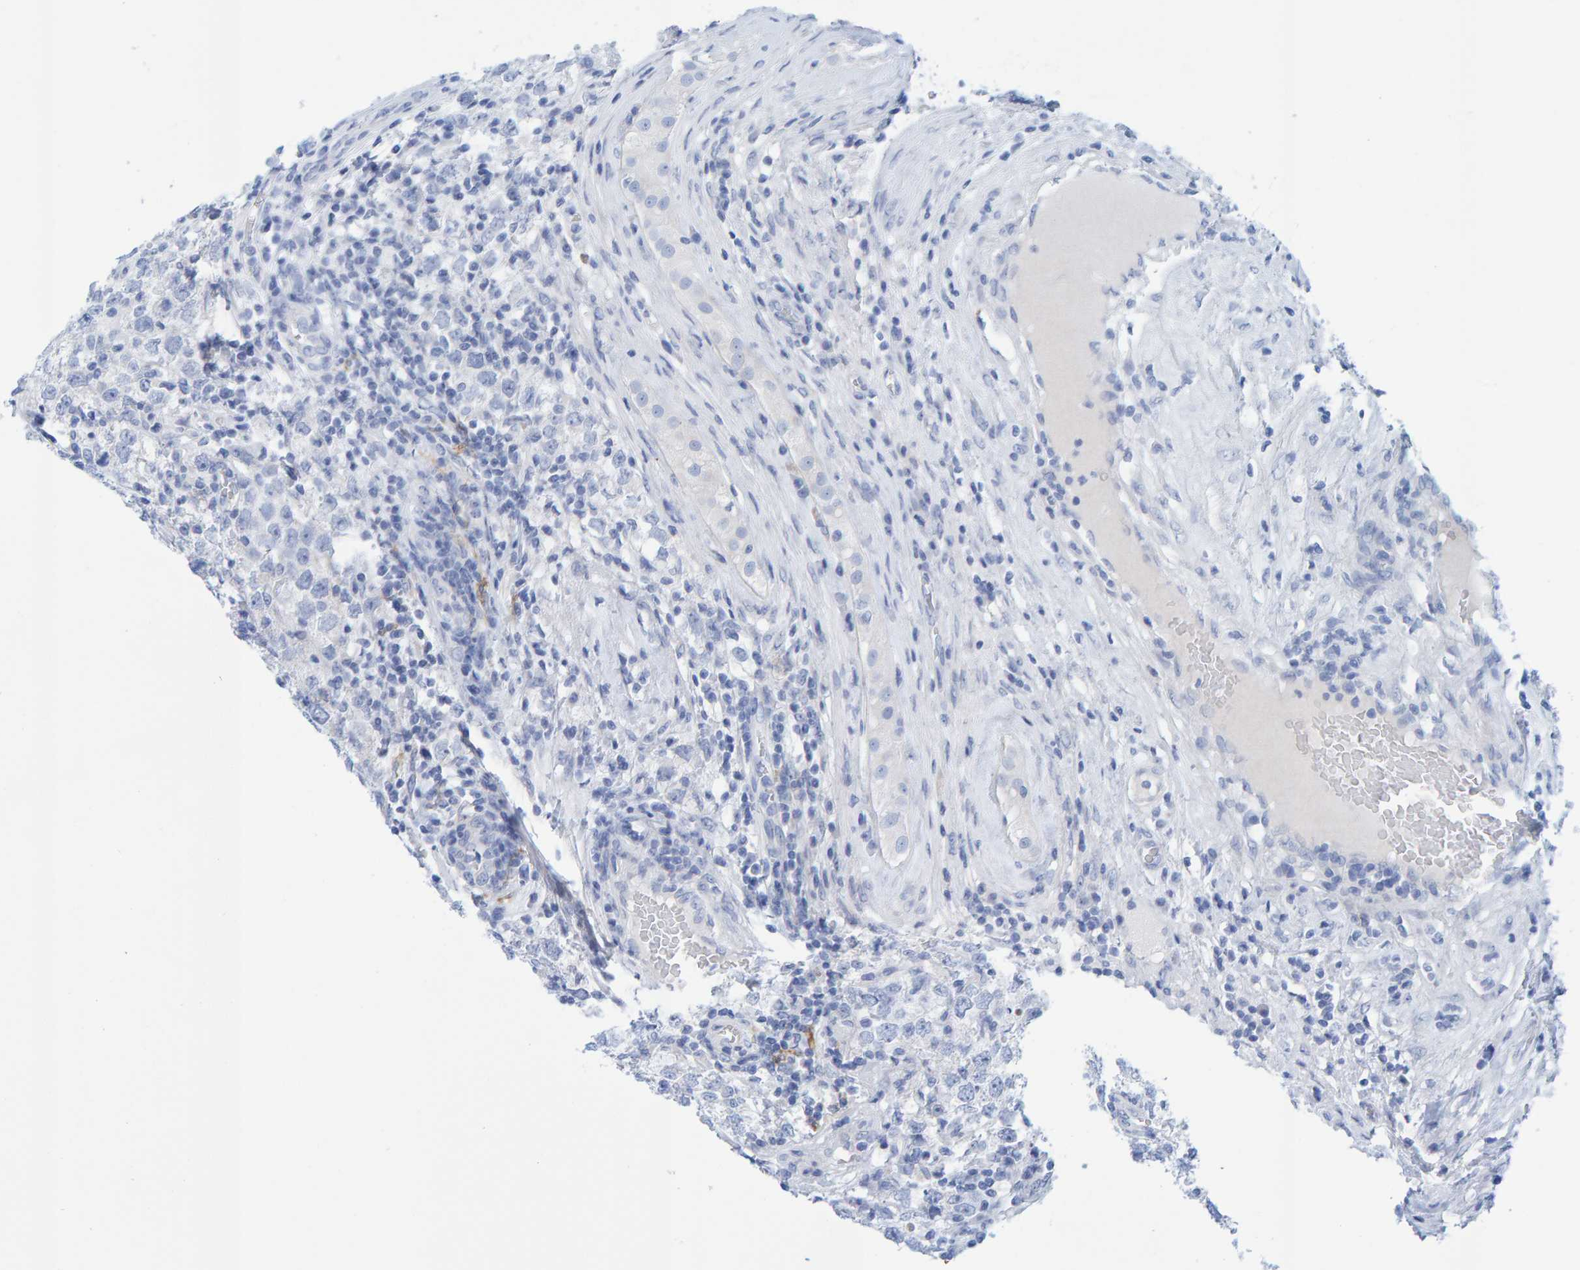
{"staining": {"intensity": "negative", "quantity": "none", "location": "none"}, "tissue": "testis cancer", "cell_type": "Tumor cells", "image_type": "cancer", "snomed": [{"axis": "morphology", "description": "Seminoma, NOS"}, {"axis": "morphology", "description": "Carcinoma, Embryonal, NOS"}, {"axis": "topography", "description": "Testis"}], "caption": "The IHC image has no significant staining in tumor cells of seminoma (testis) tissue.", "gene": "JAKMIP3", "patient": {"sex": "male", "age": 28}}